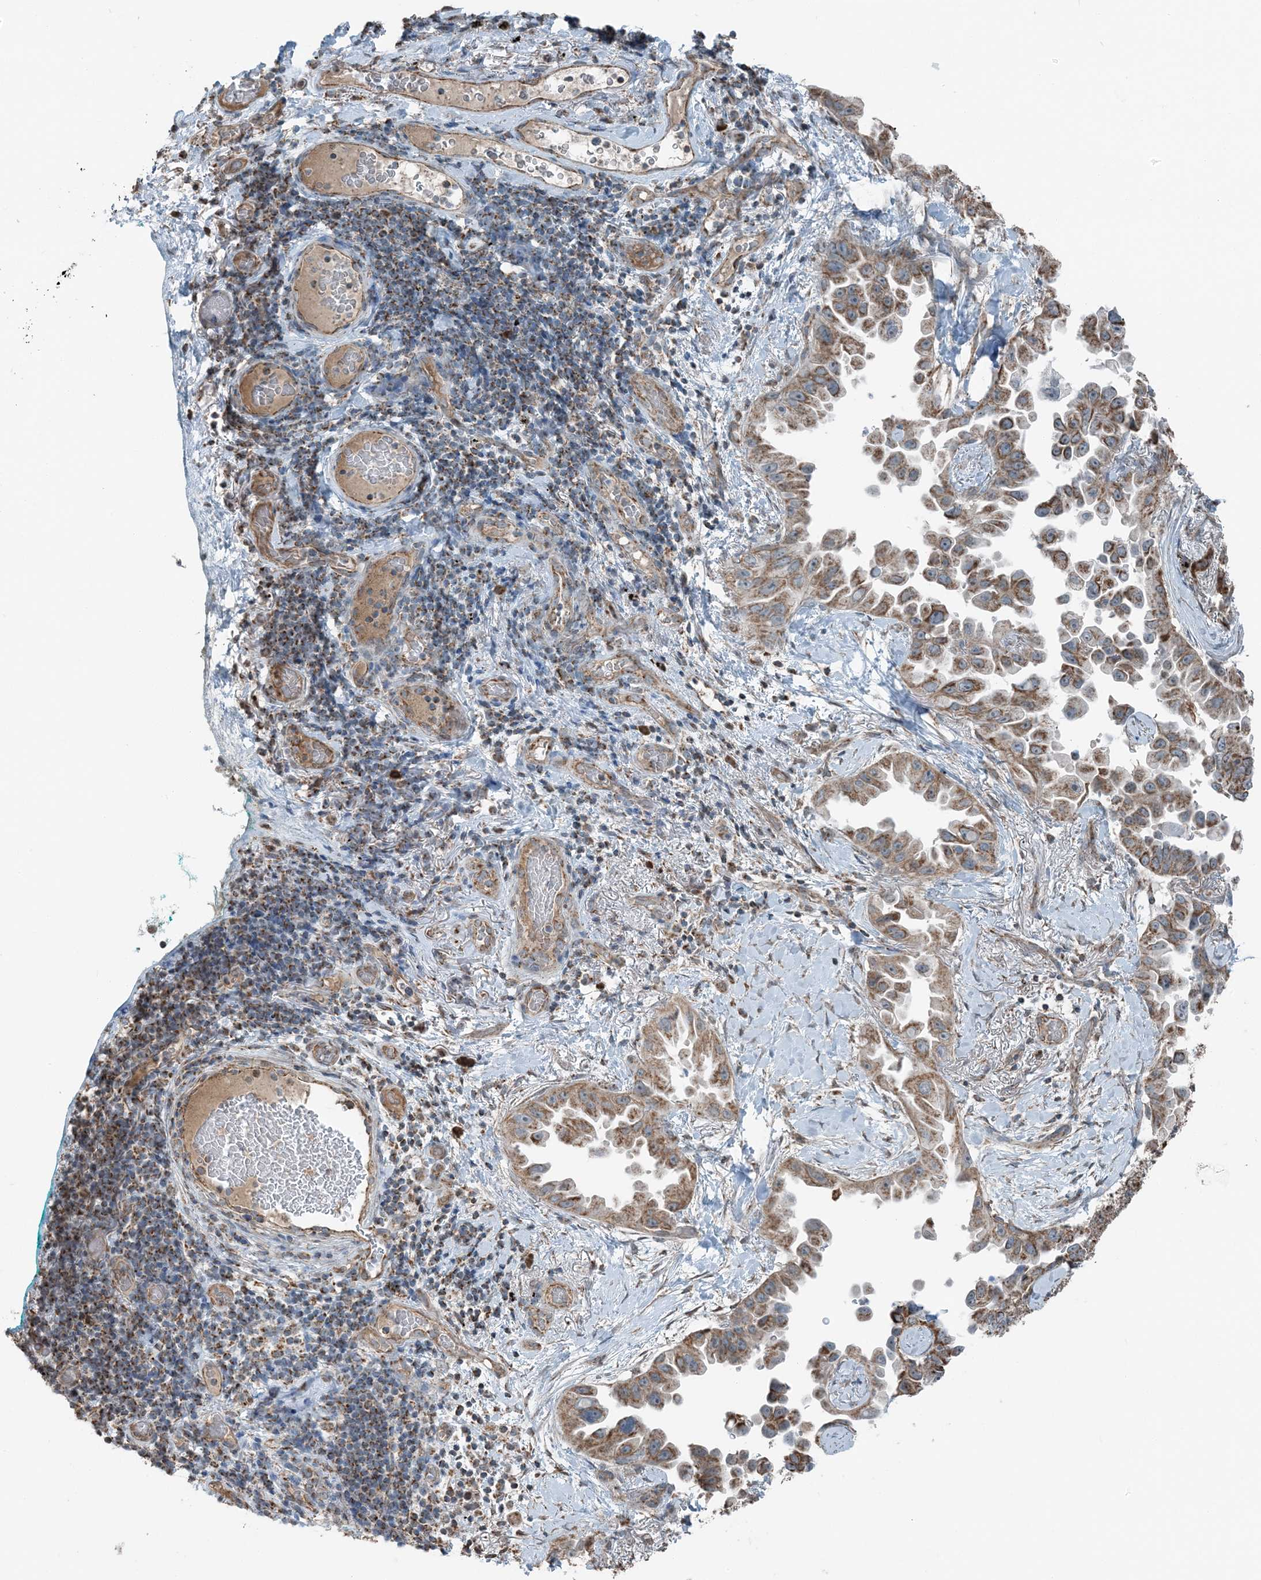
{"staining": {"intensity": "moderate", "quantity": ">75%", "location": "cytoplasmic/membranous"}, "tissue": "lung cancer", "cell_type": "Tumor cells", "image_type": "cancer", "snomed": [{"axis": "morphology", "description": "Adenocarcinoma, NOS"}, {"axis": "topography", "description": "Lung"}], "caption": "Immunohistochemical staining of lung cancer displays medium levels of moderate cytoplasmic/membranous protein staining in about >75% of tumor cells. The protein of interest is stained brown, and the nuclei are stained in blue (DAB IHC with brightfield microscopy, high magnification).", "gene": "PILRB", "patient": {"sex": "female", "age": 67}}